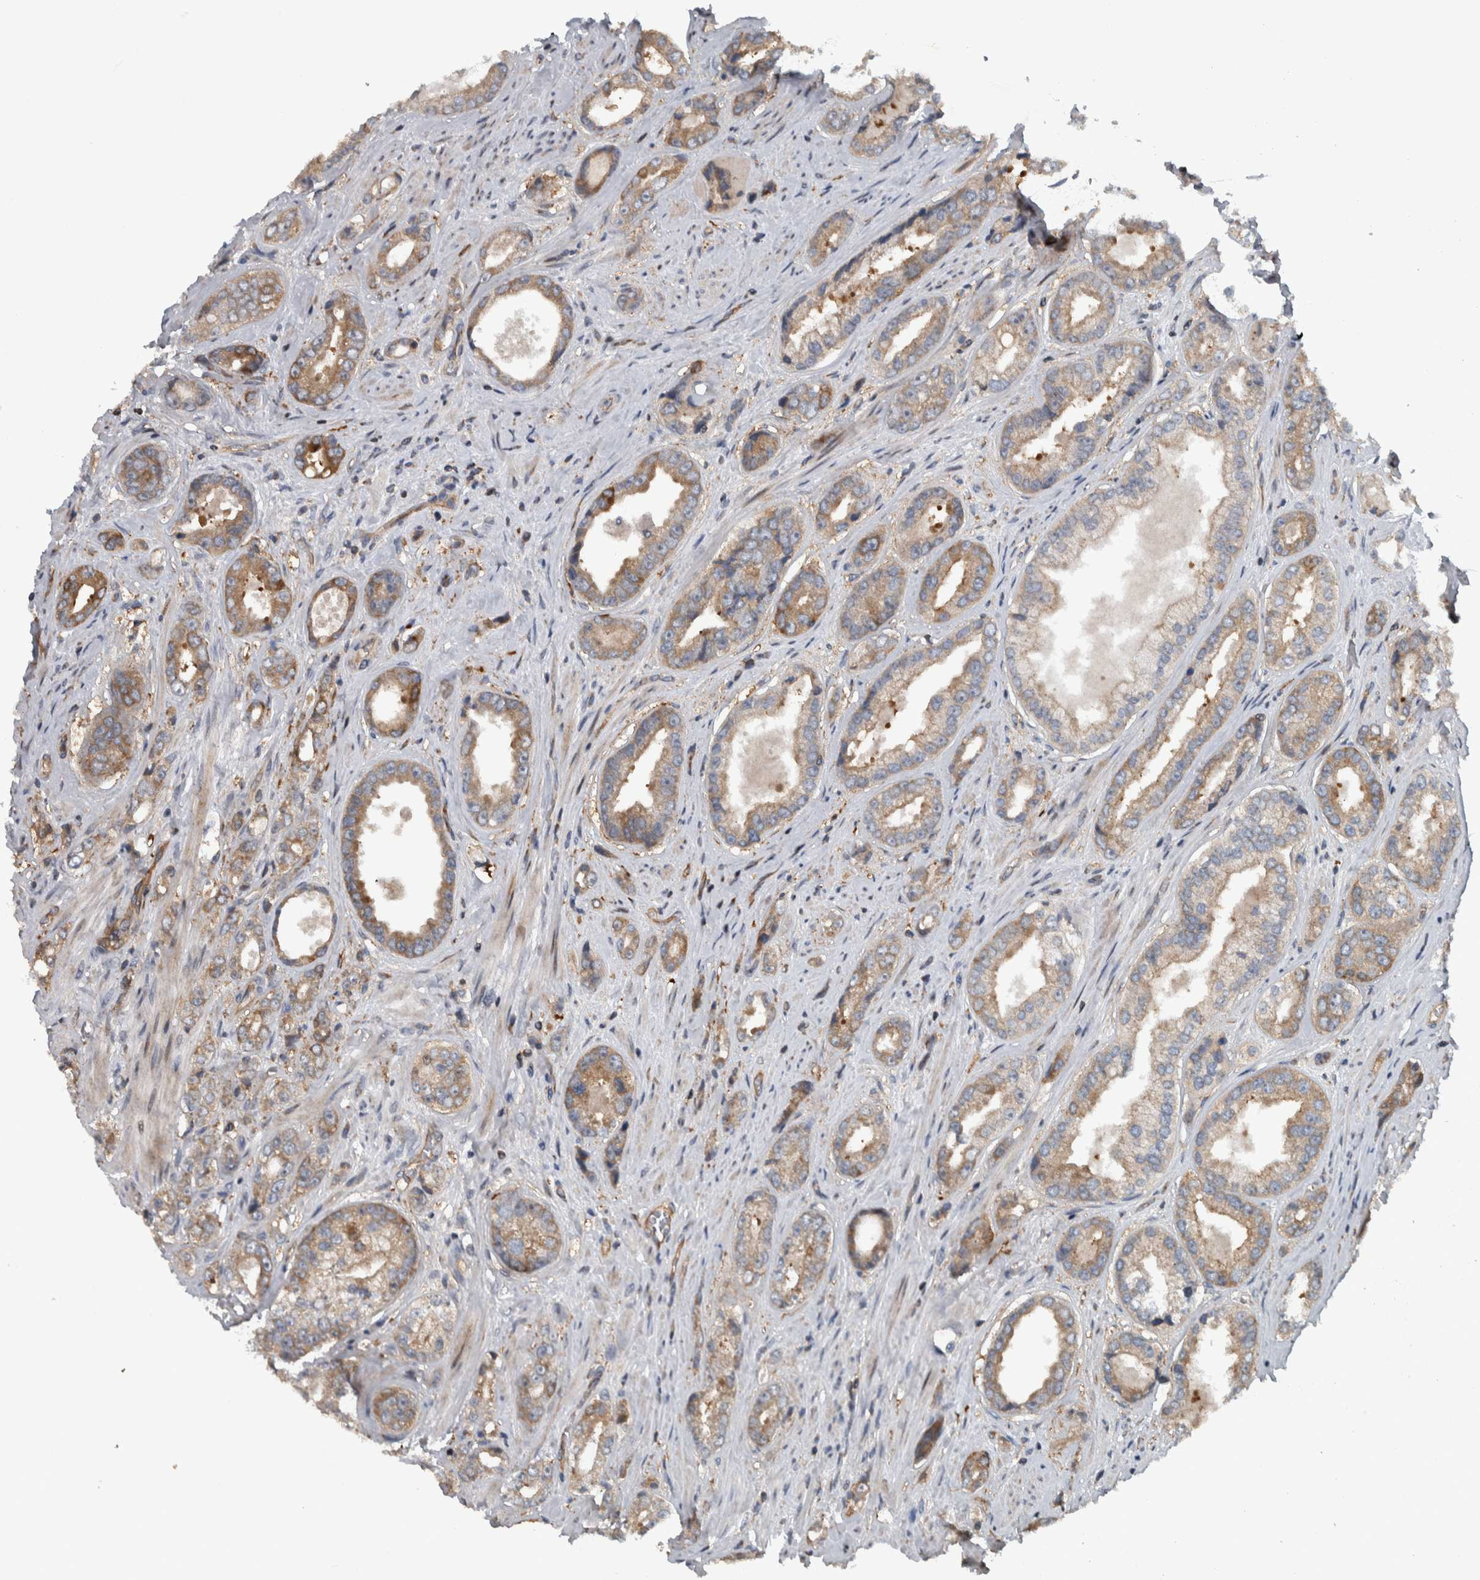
{"staining": {"intensity": "weak", "quantity": ">75%", "location": "cytoplasmic/membranous"}, "tissue": "prostate cancer", "cell_type": "Tumor cells", "image_type": "cancer", "snomed": [{"axis": "morphology", "description": "Adenocarcinoma, High grade"}, {"axis": "topography", "description": "Prostate"}], "caption": "High-power microscopy captured an IHC micrograph of adenocarcinoma (high-grade) (prostate), revealing weak cytoplasmic/membranous staining in approximately >75% of tumor cells. (brown staining indicates protein expression, while blue staining denotes nuclei).", "gene": "BAIAP2L1", "patient": {"sex": "male", "age": 61}}